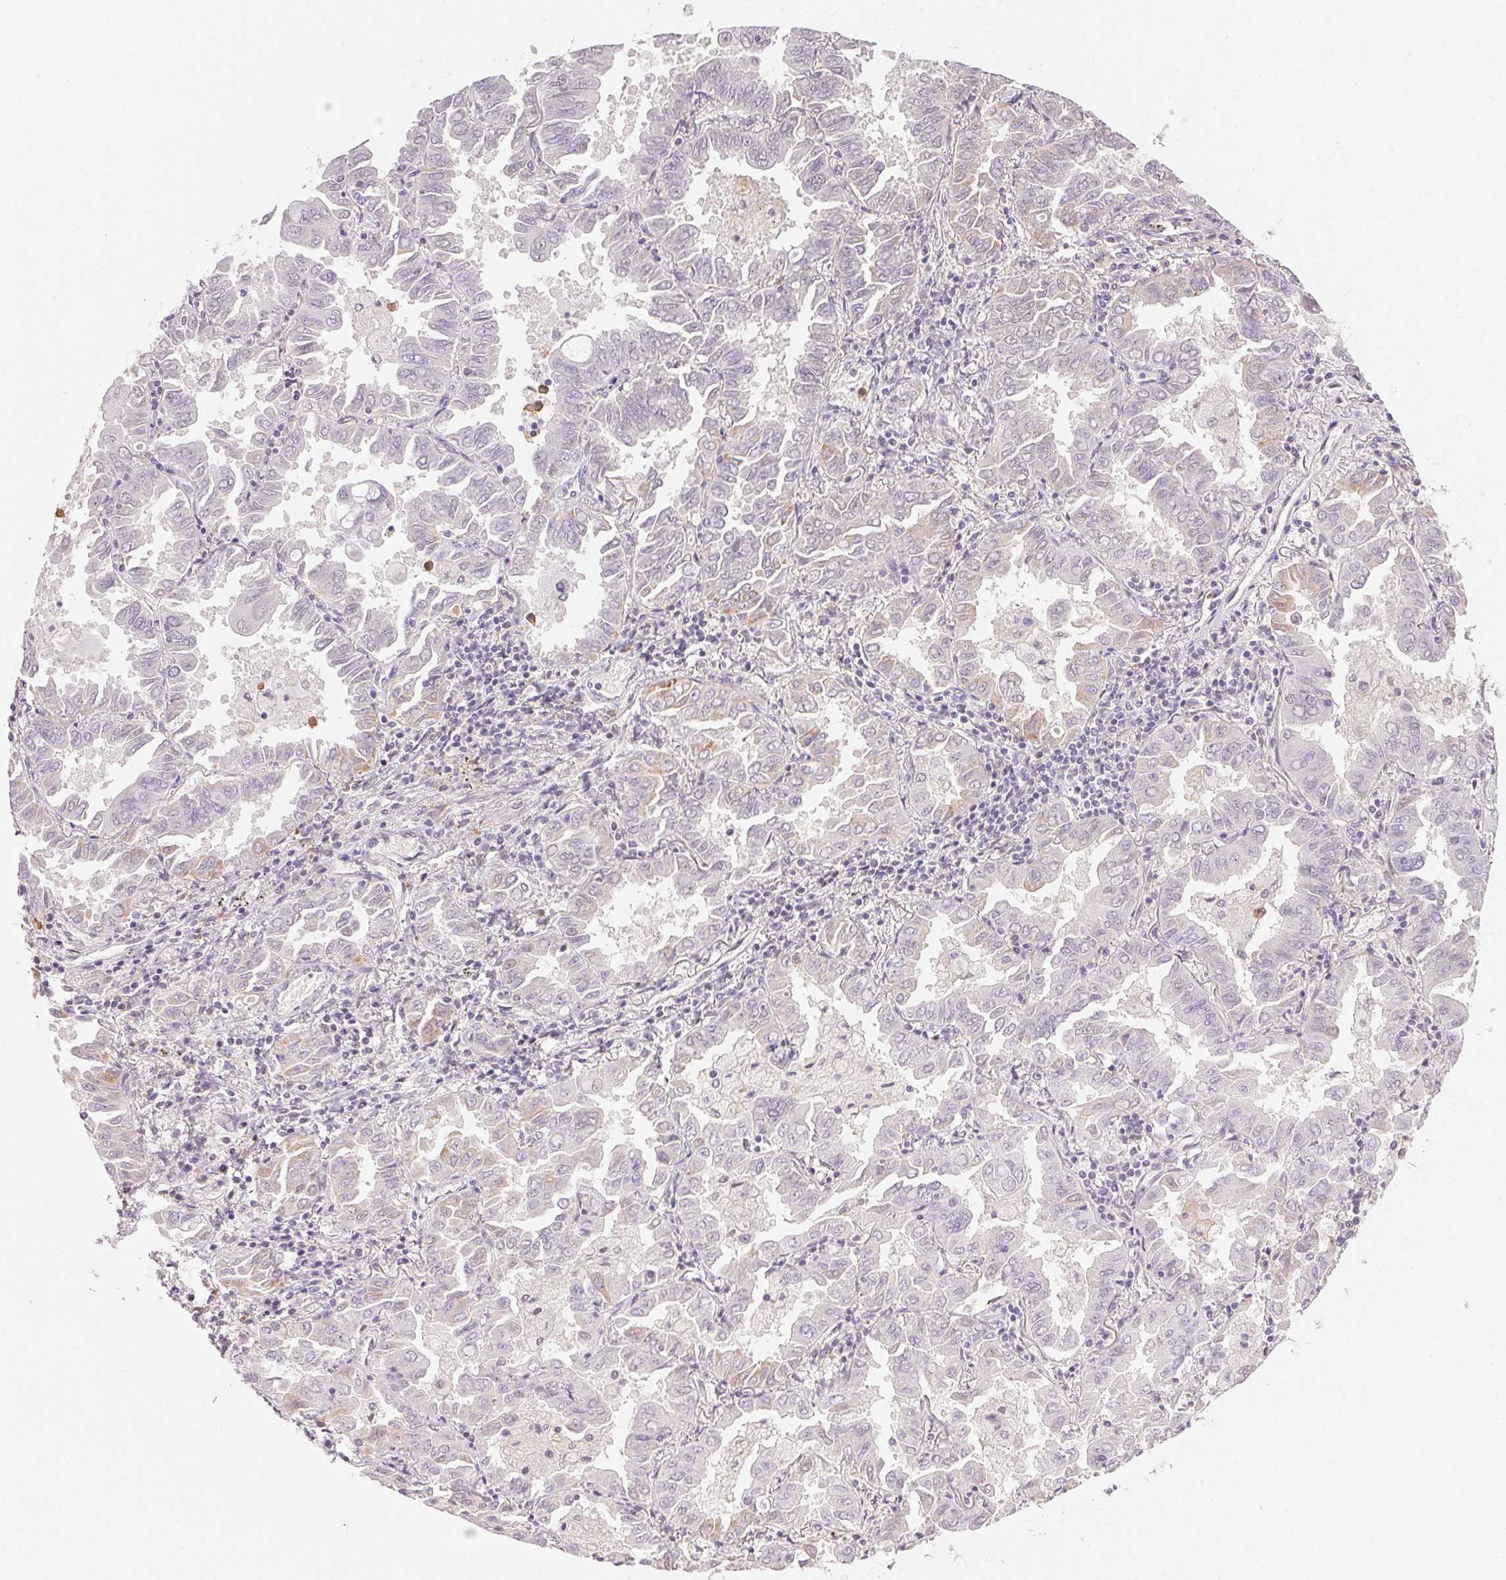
{"staining": {"intensity": "negative", "quantity": "none", "location": "none"}, "tissue": "lung cancer", "cell_type": "Tumor cells", "image_type": "cancer", "snomed": [{"axis": "morphology", "description": "Adenocarcinoma, NOS"}, {"axis": "topography", "description": "Lung"}], "caption": "DAB immunohistochemical staining of human adenocarcinoma (lung) shows no significant positivity in tumor cells. Brightfield microscopy of immunohistochemistry stained with DAB (3,3'-diaminobenzidine) (brown) and hematoxylin (blue), captured at high magnification.", "gene": "FNDC4", "patient": {"sex": "male", "age": 64}}